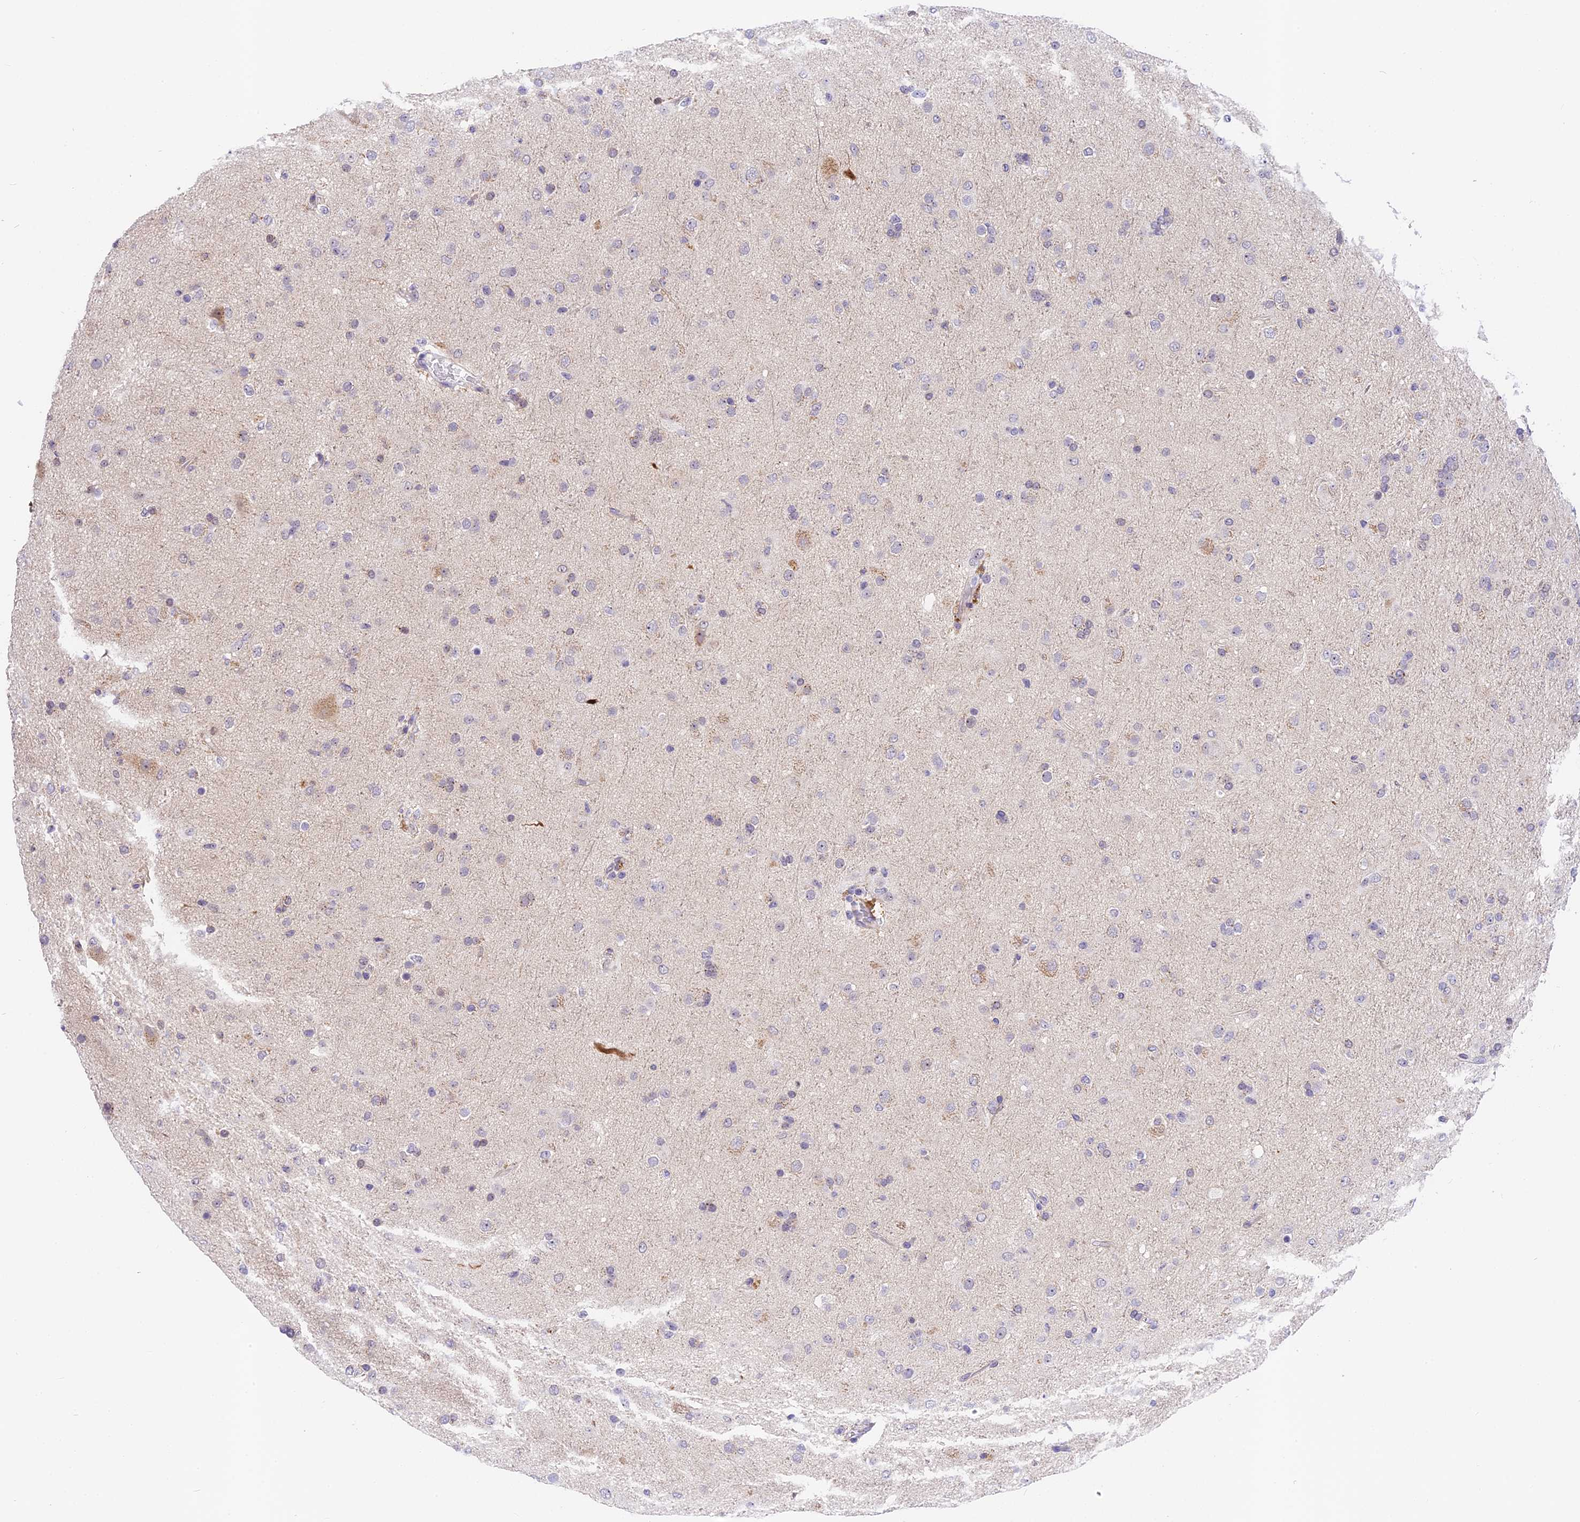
{"staining": {"intensity": "negative", "quantity": "none", "location": "none"}, "tissue": "glioma", "cell_type": "Tumor cells", "image_type": "cancer", "snomed": [{"axis": "morphology", "description": "Glioma, malignant, Low grade"}, {"axis": "topography", "description": "Brain"}], "caption": "Glioma stained for a protein using IHC exhibits no staining tumor cells.", "gene": "MIDN", "patient": {"sex": "male", "age": 65}}